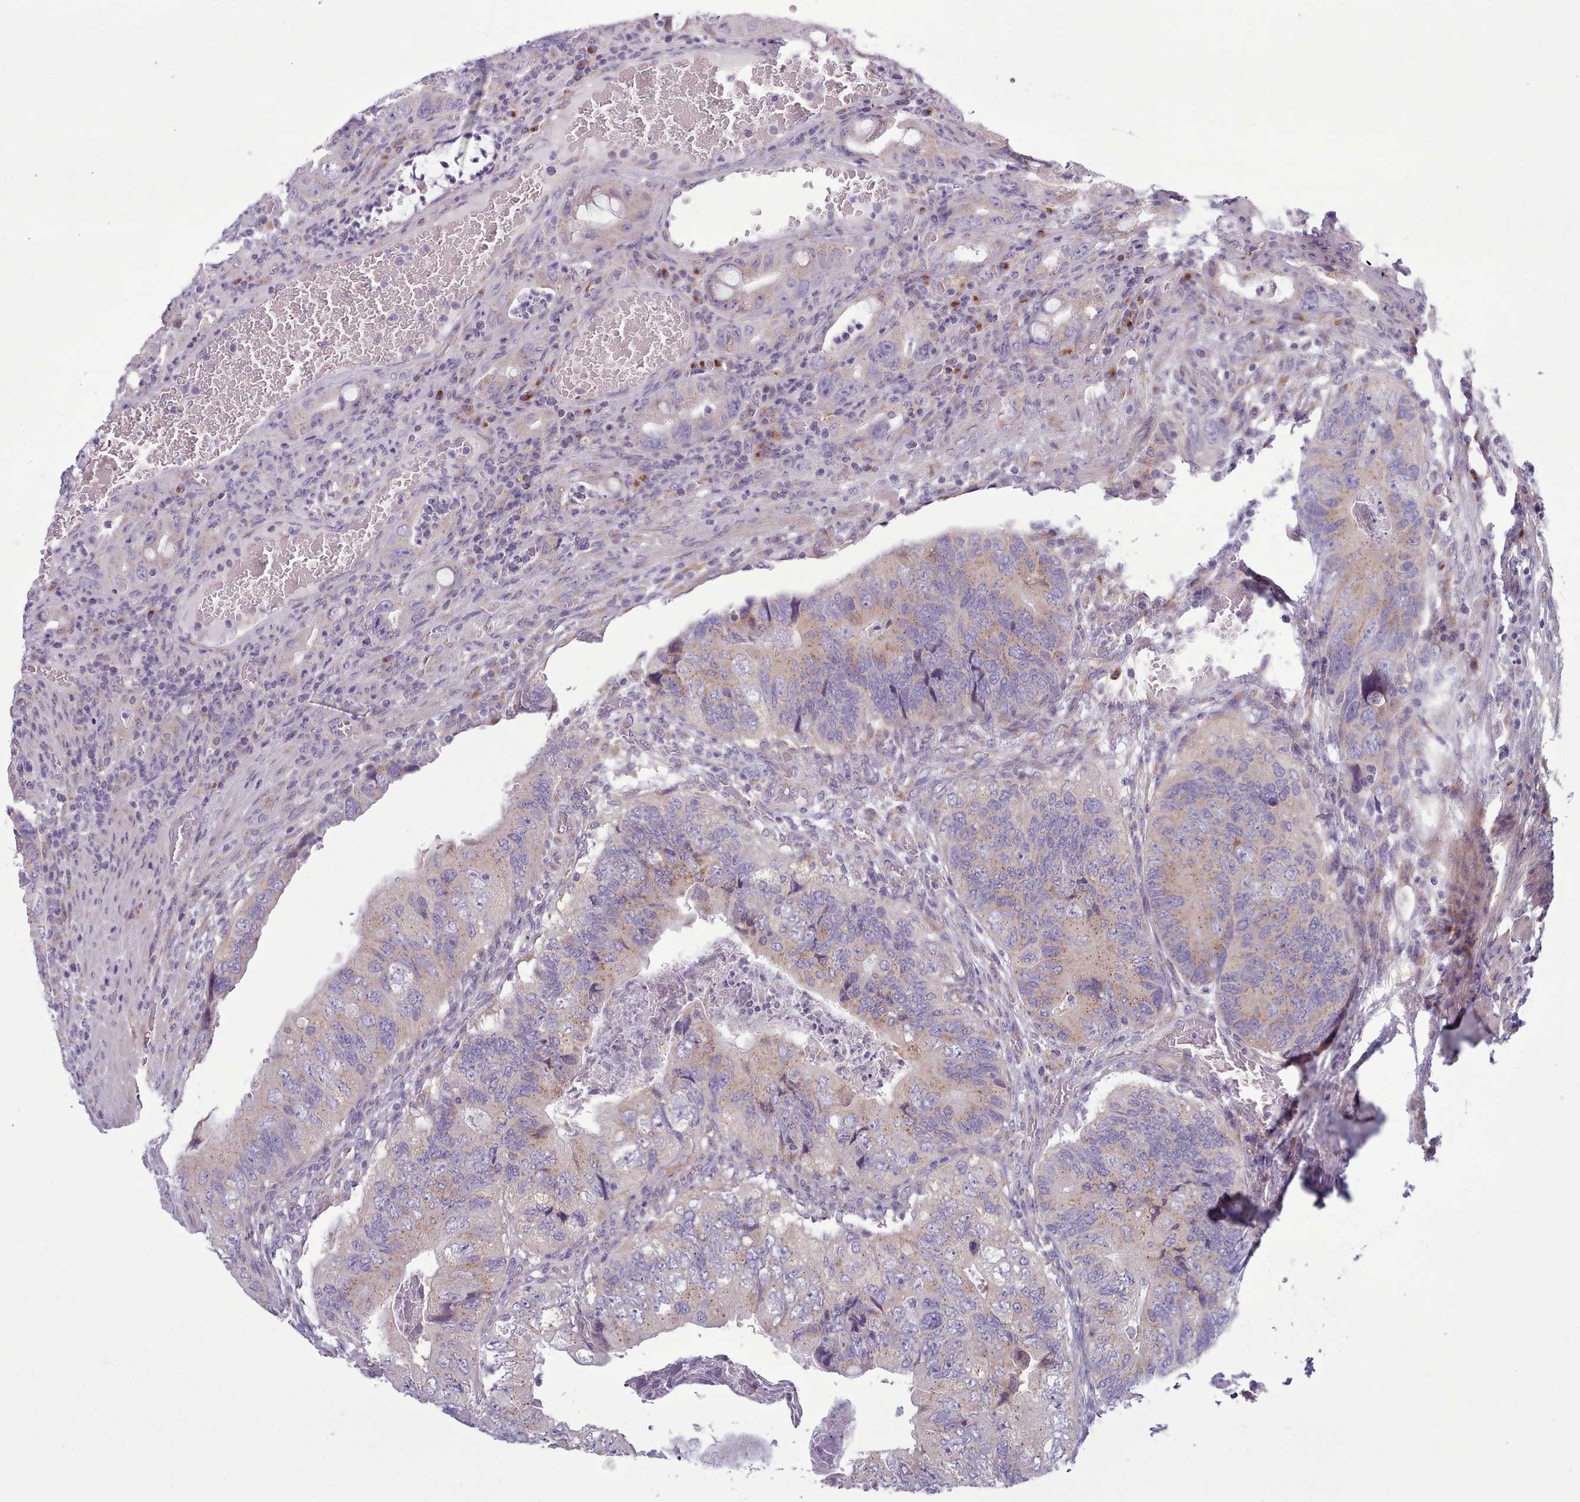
{"staining": {"intensity": "weak", "quantity": "25%-75%", "location": "cytoplasmic/membranous"}, "tissue": "colorectal cancer", "cell_type": "Tumor cells", "image_type": "cancer", "snomed": [{"axis": "morphology", "description": "Adenocarcinoma, NOS"}, {"axis": "topography", "description": "Rectum"}], "caption": "Immunohistochemistry (IHC) (DAB (3,3'-diaminobenzidine)) staining of human colorectal cancer (adenocarcinoma) shows weak cytoplasmic/membranous protein expression in approximately 25%-75% of tumor cells.", "gene": "MYRFL", "patient": {"sex": "male", "age": 63}}